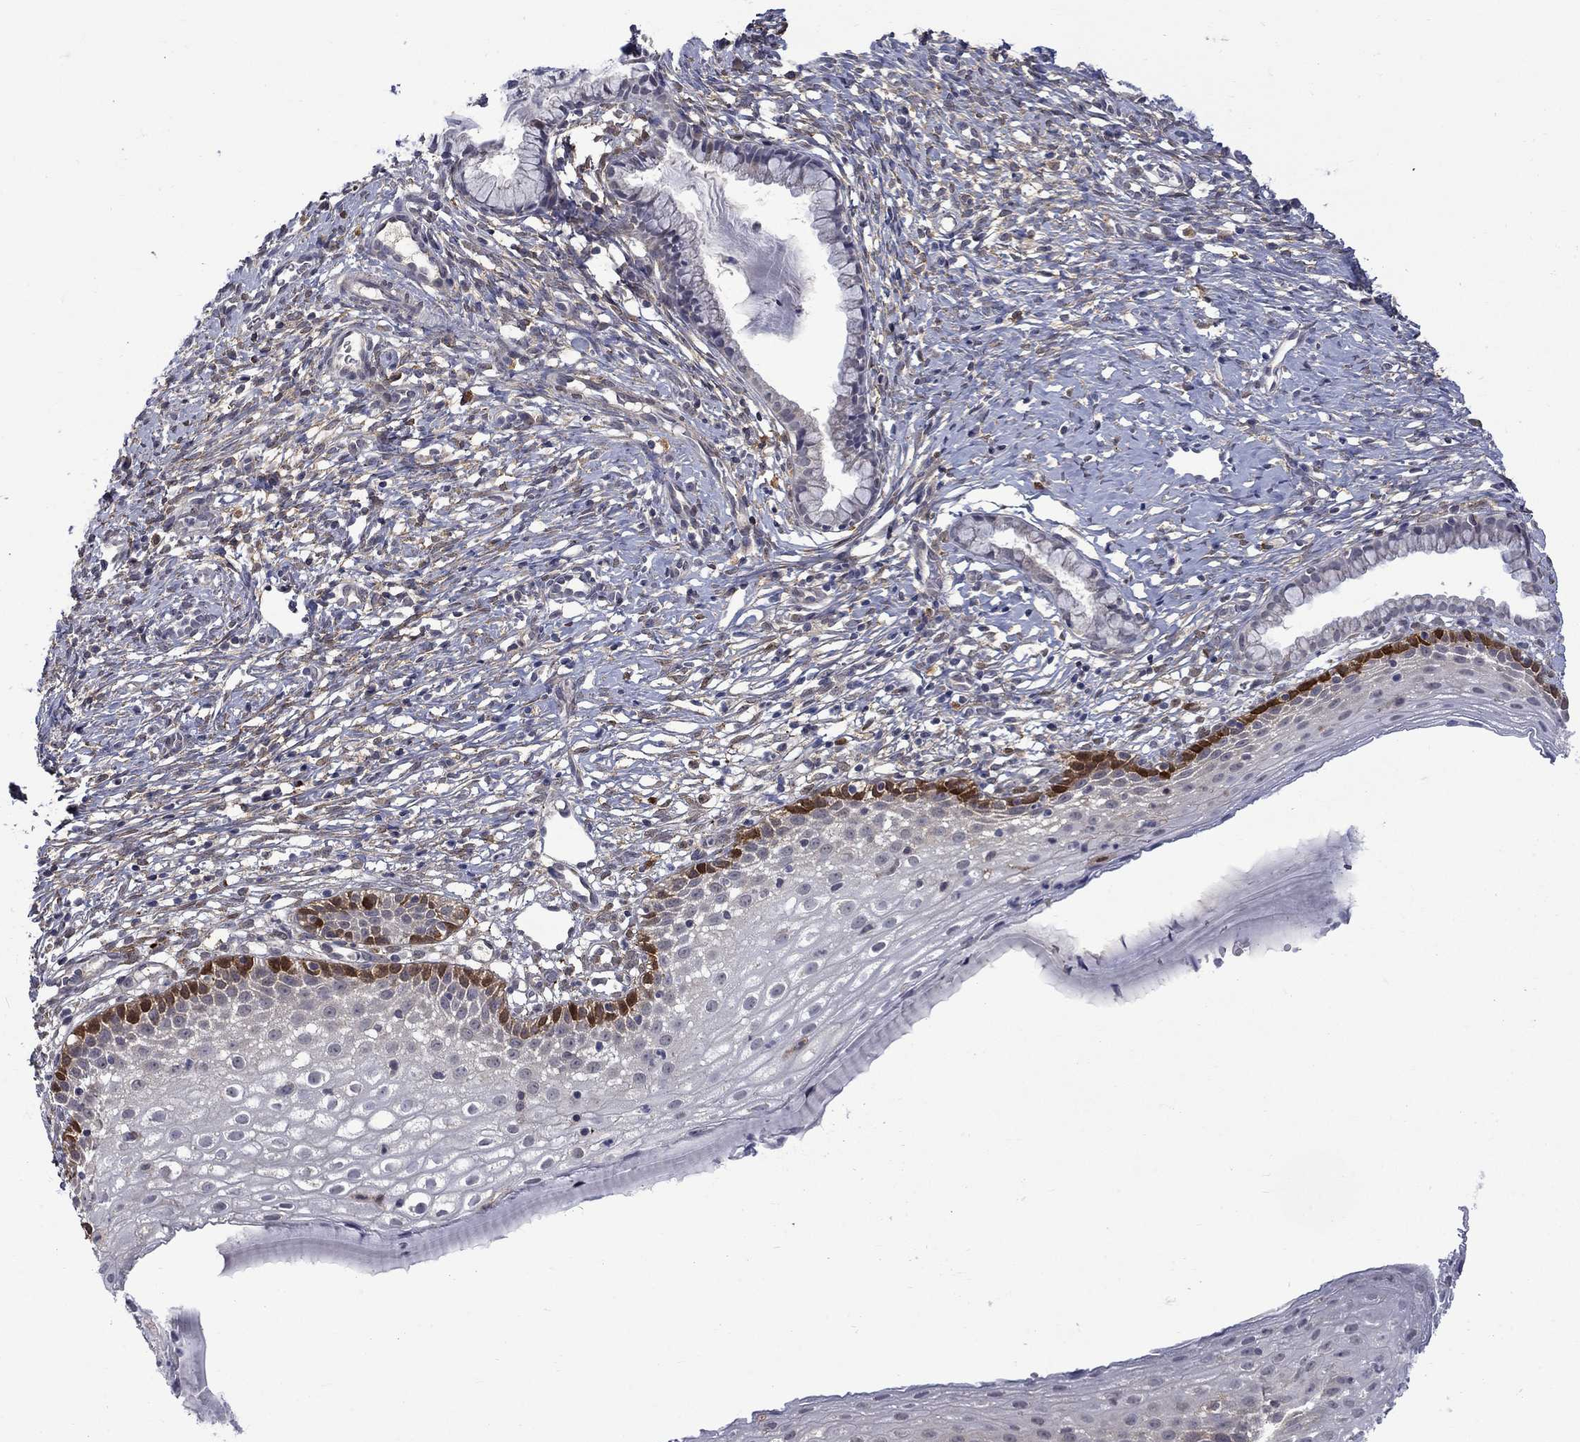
{"staining": {"intensity": "strong", "quantity": "<25%", "location": "cytoplasmic/membranous,nuclear"}, "tissue": "cervix", "cell_type": "Squamous epithelial cells", "image_type": "normal", "snomed": [{"axis": "morphology", "description": "Normal tissue, NOS"}, {"axis": "topography", "description": "Cervix"}], "caption": "Squamous epithelial cells display strong cytoplasmic/membranous,nuclear positivity in about <25% of cells in benign cervix.", "gene": "PCBP2", "patient": {"sex": "female", "age": 39}}